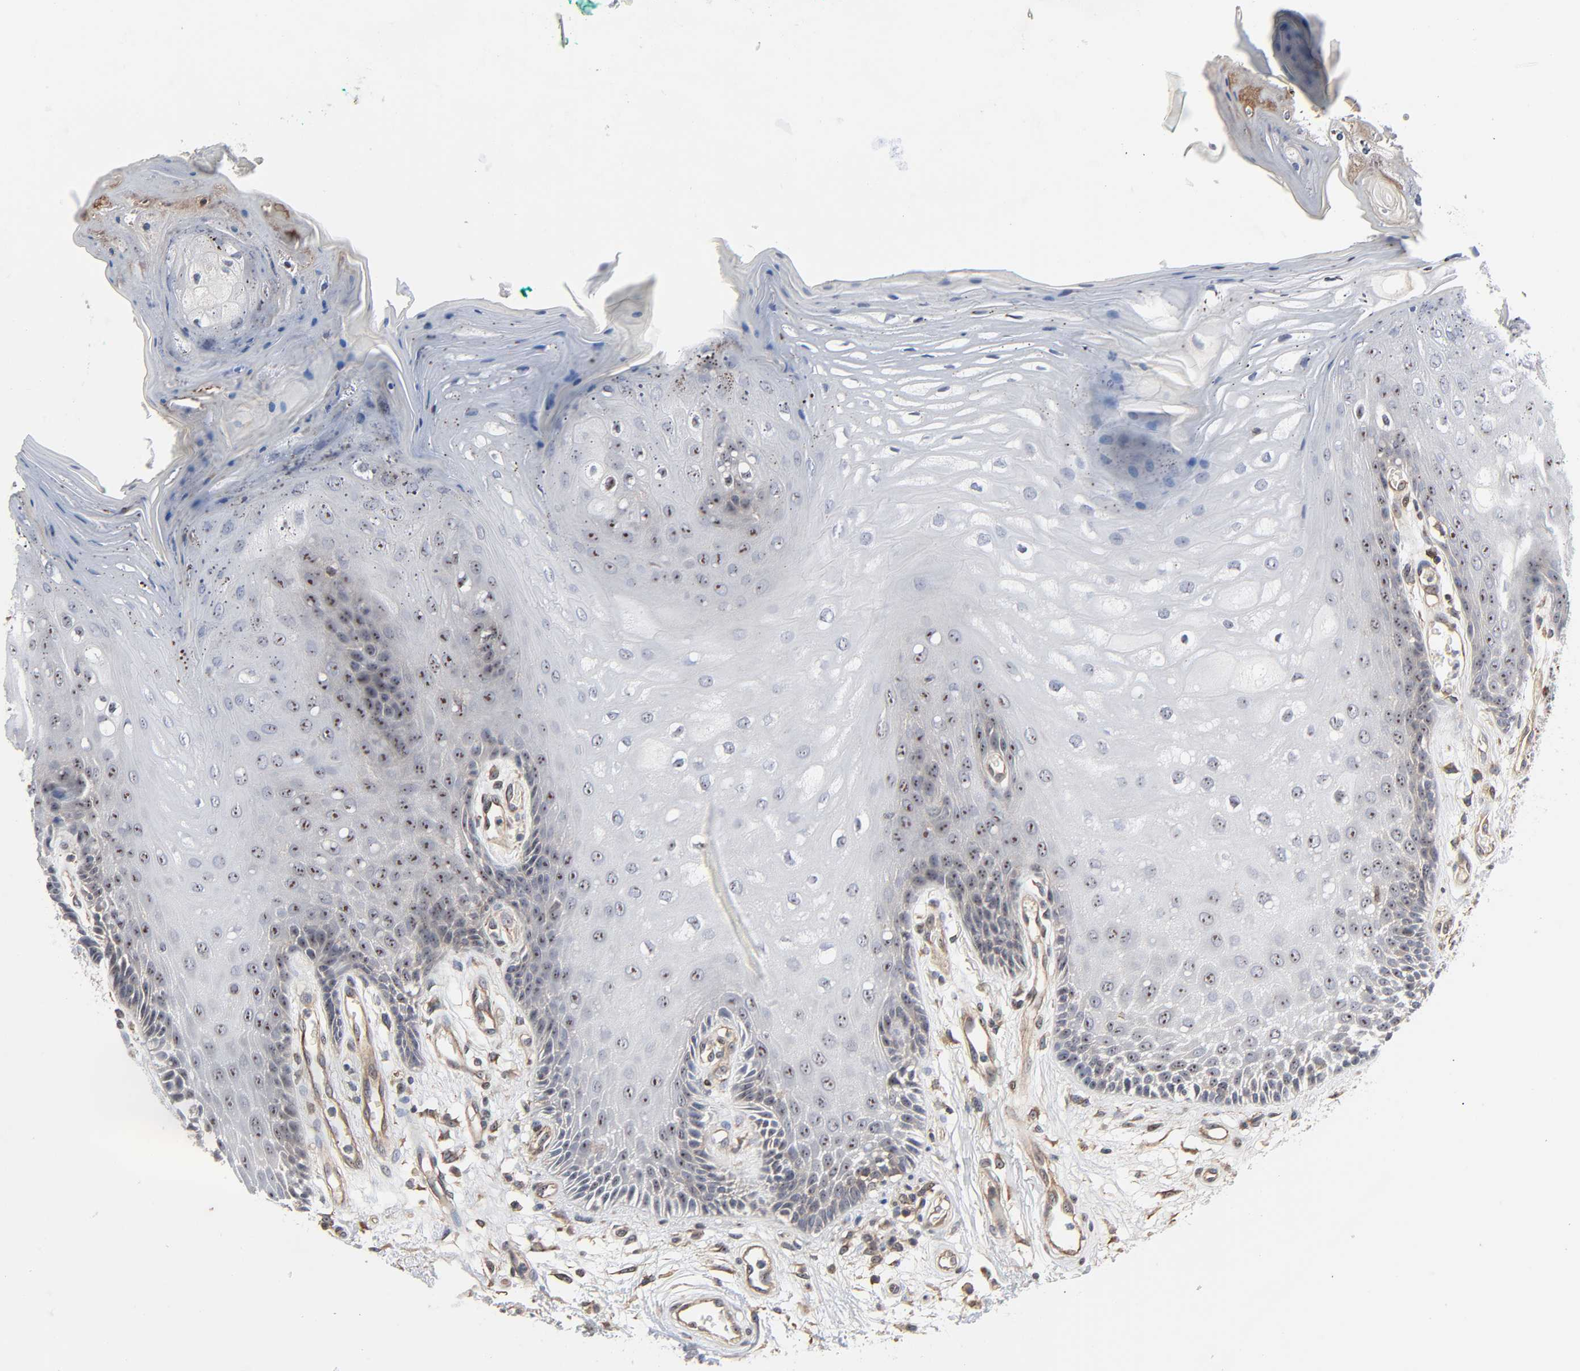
{"staining": {"intensity": "weak", "quantity": "<25%", "location": "cytoplasmic/membranous,nuclear"}, "tissue": "oral mucosa", "cell_type": "Squamous epithelial cells", "image_type": "normal", "snomed": [{"axis": "morphology", "description": "Normal tissue, NOS"}, {"axis": "morphology", "description": "Squamous cell carcinoma, NOS"}, {"axis": "topography", "description": "Skeletal muscle"}, {"axis": "topography", "description": "Oral tissue"}, {"axis": "topography", "description": "Head-Neck"}], "caption": "The histopathology image reveals no significant expression in squamous epithelial cells of oral mucosa. (Stains: DAB (3,3'-diaminobenzidine) IHC with hematoxylin counter stain, Microscopy: brightfield microscopy at high magnification).", "gene": "DDX10", "patient": {"sex": "female", "age": 84}}